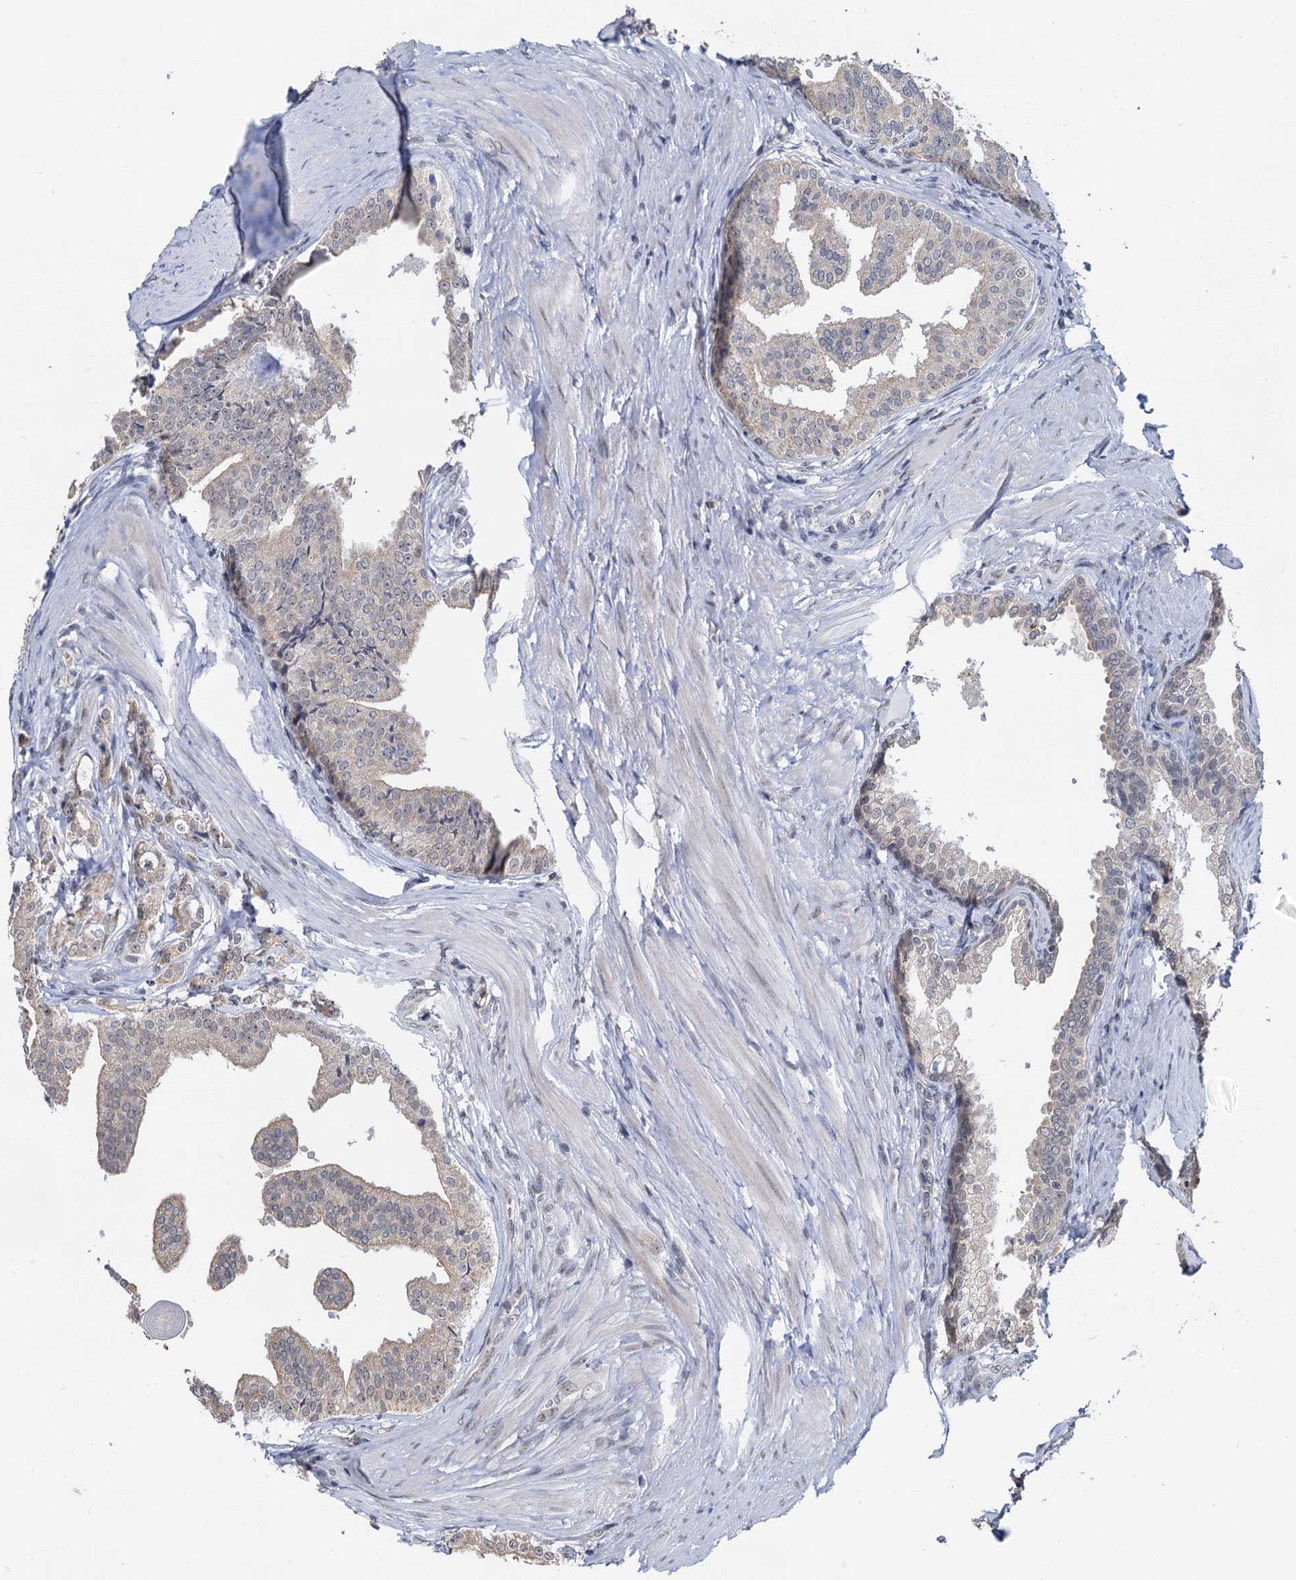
{"staining": {"intensity": "negative", "quantity": "none", "location": "none"}, "tissue": "prostate cancer", "cell_type": "Tumor cells", "image_type": "cancer", "snomed": [{"axis": "morphology", "description": "Adenocarcinoma, High grade"}, {"axis": "topography", "description": "Prostate"}], "caption": "Tumor cells are negative for protein expression in human prostate adenocarcinoma (high-grade).", "gene": "NAT10", "patient": {"sex": "male", "age": 63}}